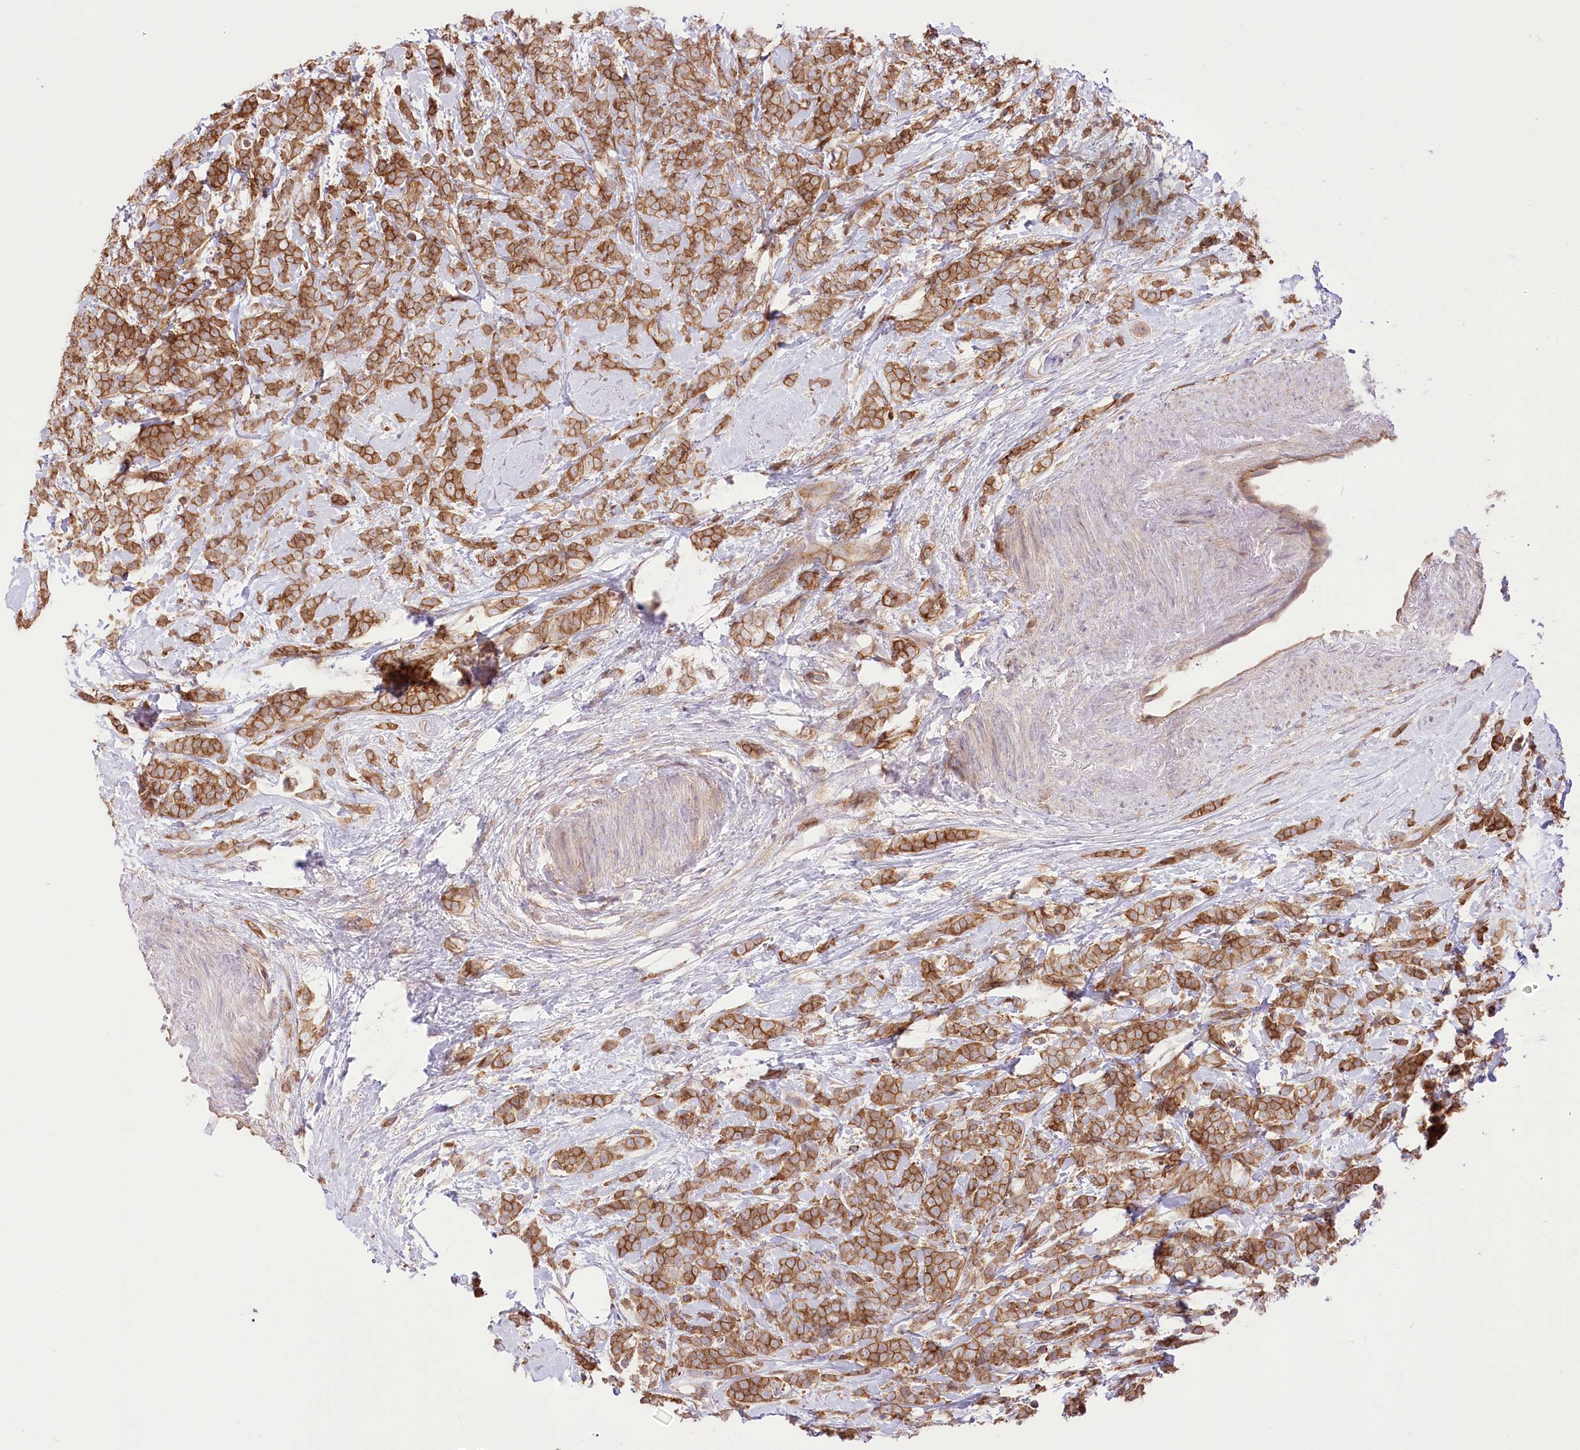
{"staining": {"intensity": "moderate", "quantity": ">75%", "location": "cytoplasmic/membranous"}, "tissue": "breast cancer", "cell_type": "Tumor cells", "image_type": "cancer", "snomed": [{"axis": "morphology", "description": "Lobular carcinoma"}, {"axis": "topography", "description": "Breast"}], "caption": "Breast cancer stained with a protein marker exhibits moderate staining in tumor cells.", "gene": "XYLB", "patient": {"sex": "female", "age": 58}}